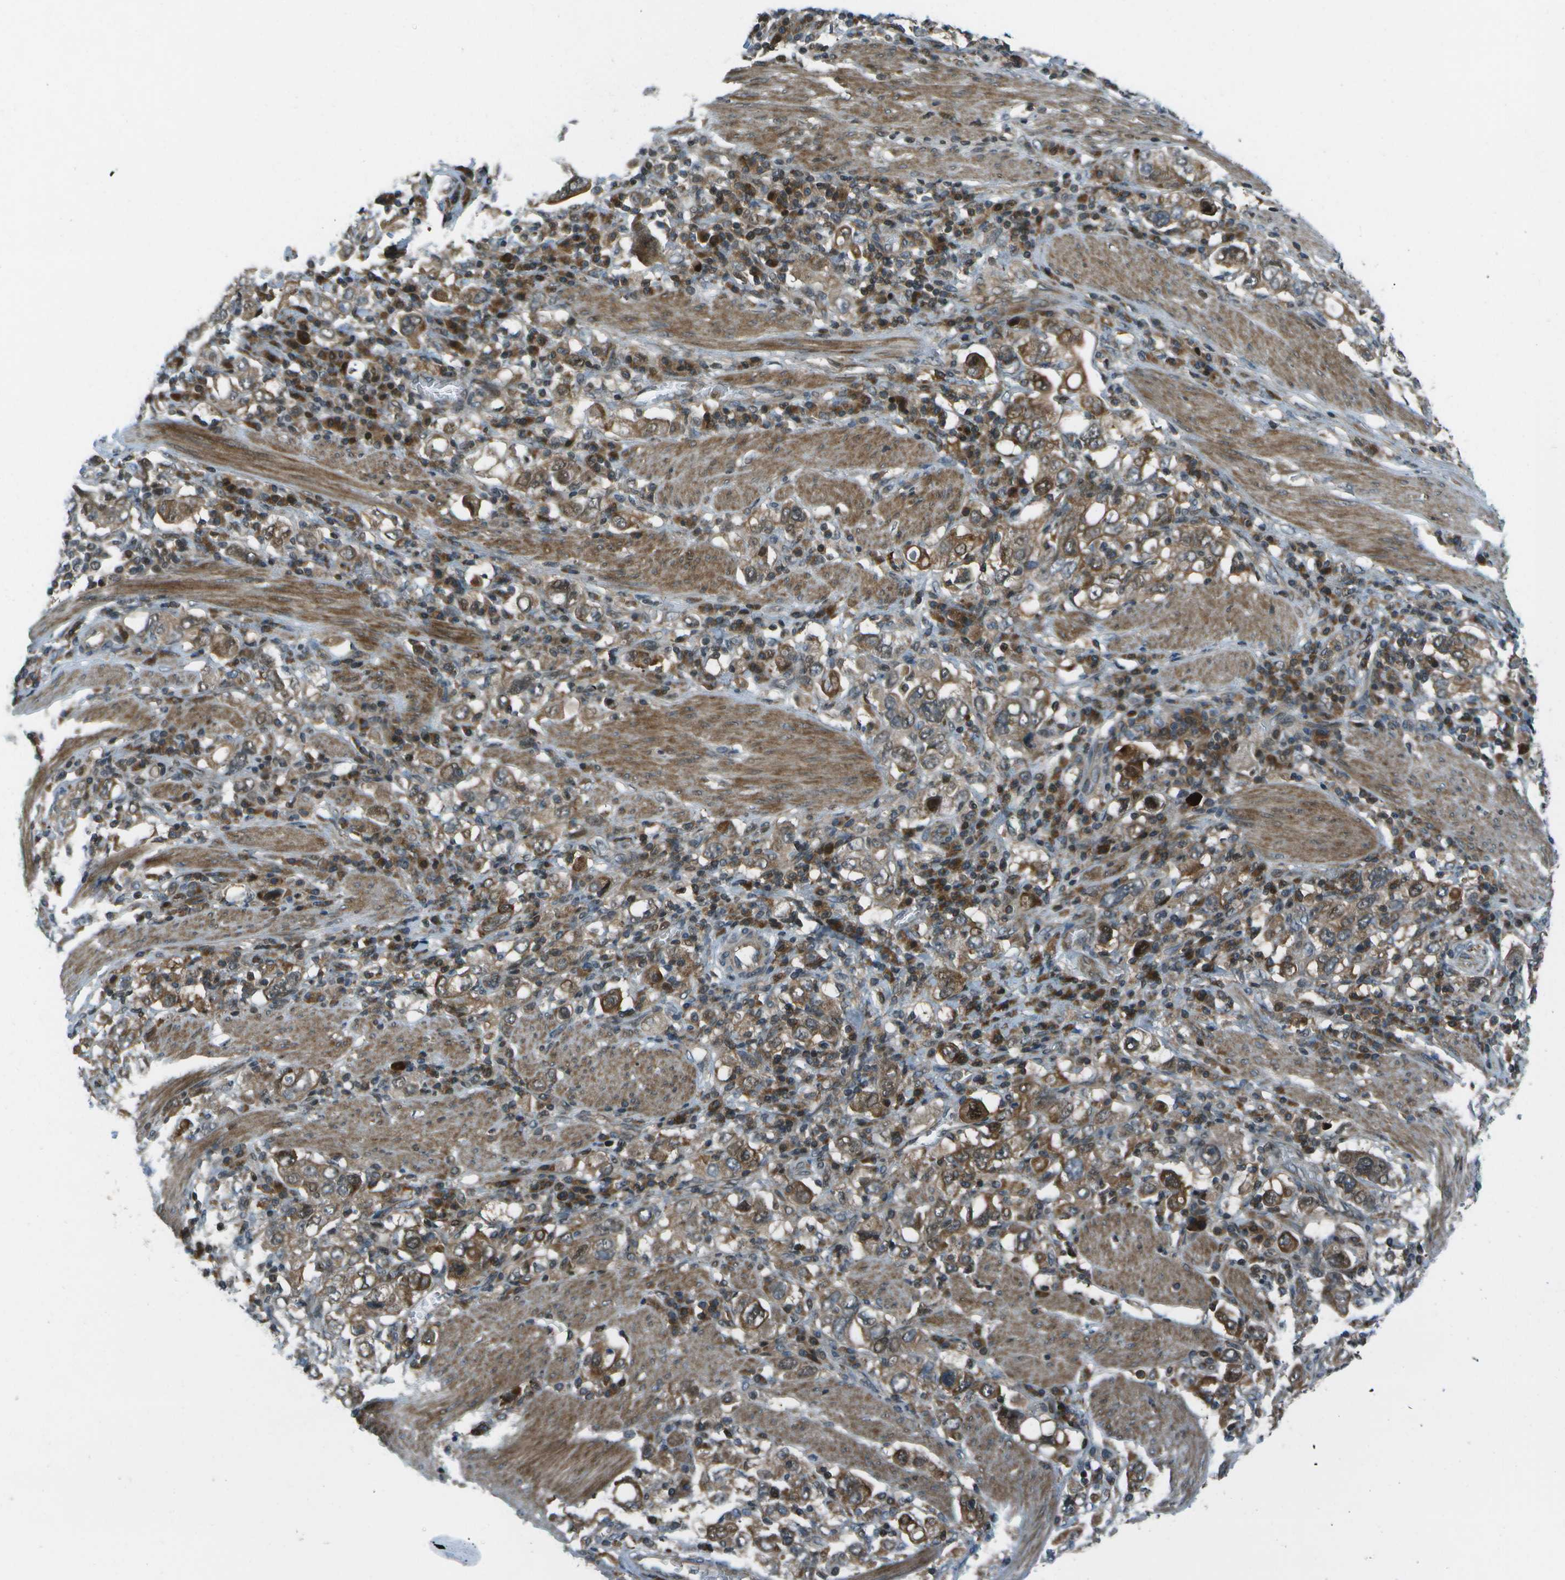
{"staining": {"intensity": "moderate", "quantity": ">75%", "location": "cytoplasmic/membranous"}, "tissue": "stomach cancer", "cell_type": "Tumor cells", "image_type": "cancer", "snomed": [{"axis": "morphology", "description": "Adenocarcinoma, NOS"}, {"axis": "topography", "description": "Stomach, upper"}], "caption": "Stomach cancer tissue exhibits moderate cytoplasmic/membranous expression in about >75% of tumor cells, visualized by immunohistochemistry. Ihc stains the protein in brown and the nuclei are stained blue.", "gene": "TMEM19", "patient": {"sex": "male", "age": 62}}